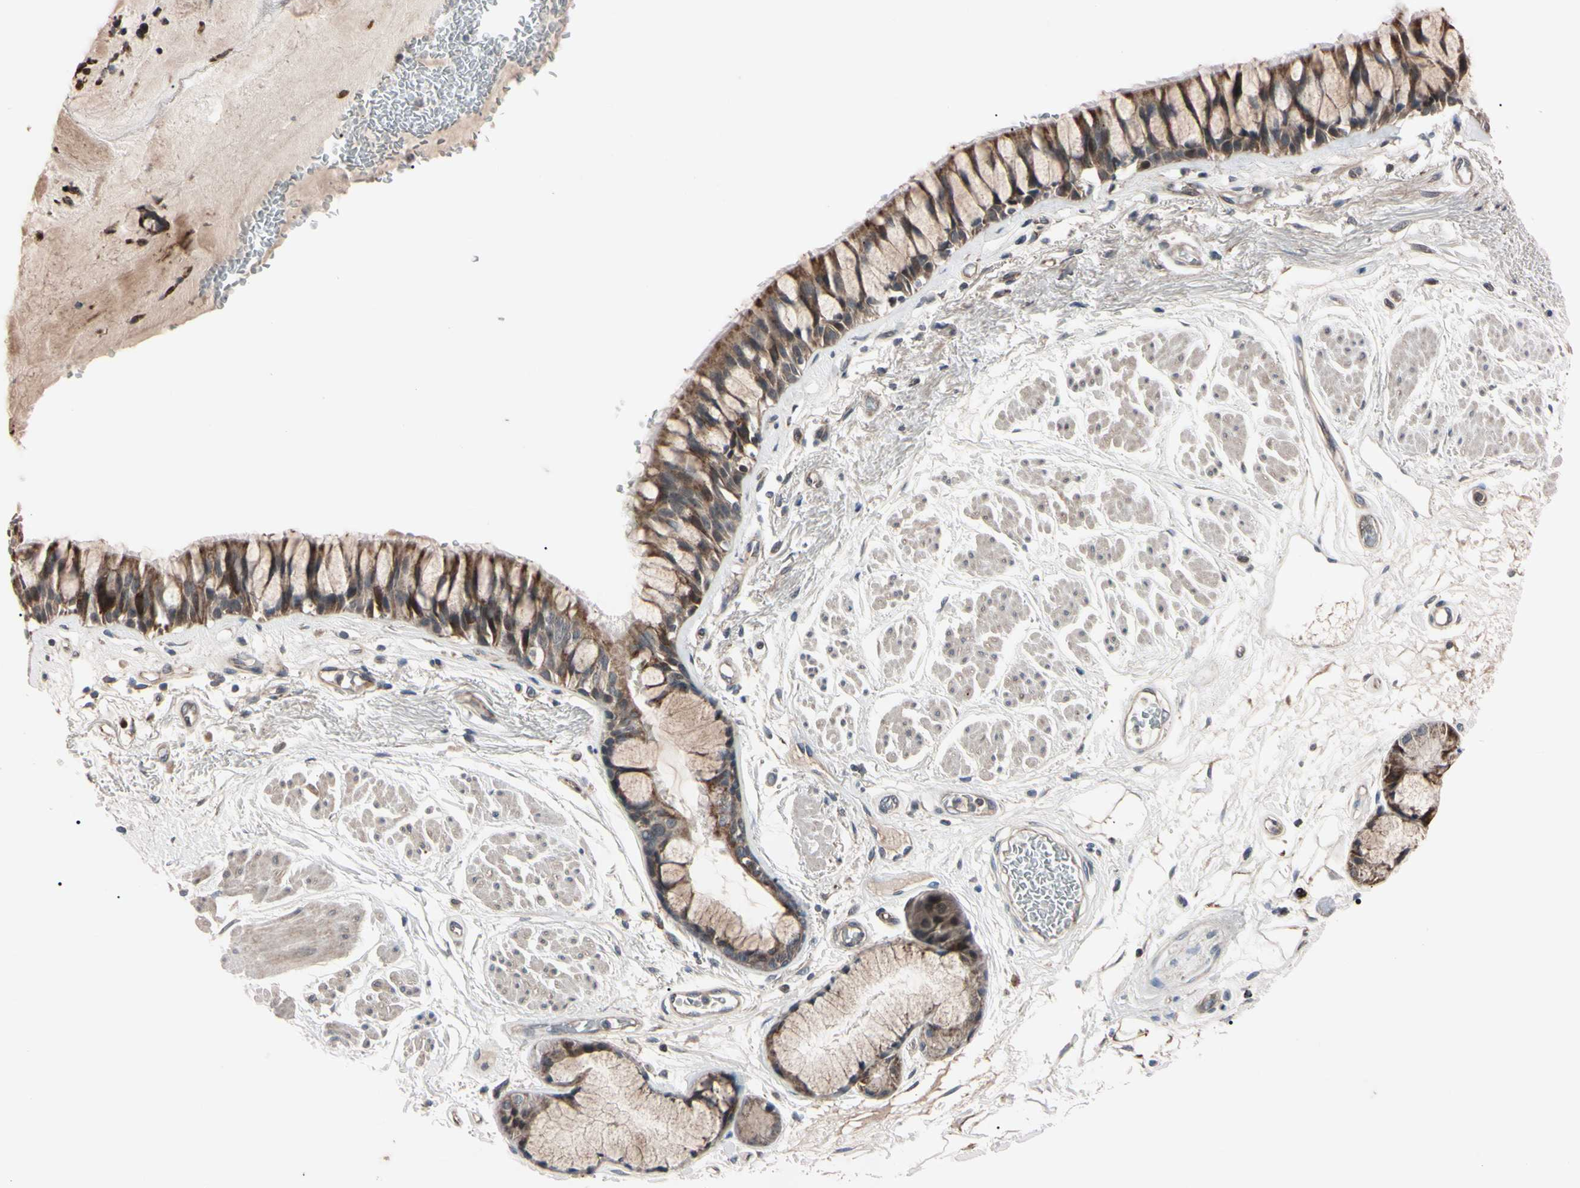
{"staining": {"intensity": "moderate", "quantity": ">75%", "location": "cytoplasmic/membranous"}, "tissue": "bronchus", "cell_type": "Respiratory epithelial cells", "image_type": "normal", "snomed": [{"axis": "morphology", "description": "Normal tissue, NOS"}, {"axis": "topography", "description": "Bronchus"}], "caption": "Bronchus was stained to show a protein in brown. There is medium levels of moderate cytoplasmic/membranous positivity in approximately >75% of respiratory epithelial cells. Using DAB (3,3'-diaminobenzidine) (brown) and hematoxylin (blue) stains, captured at high magnification using brightfield microscopy.", "gene": "TNFRSF1A", "patient": {"sex": "male", "age": 66}}